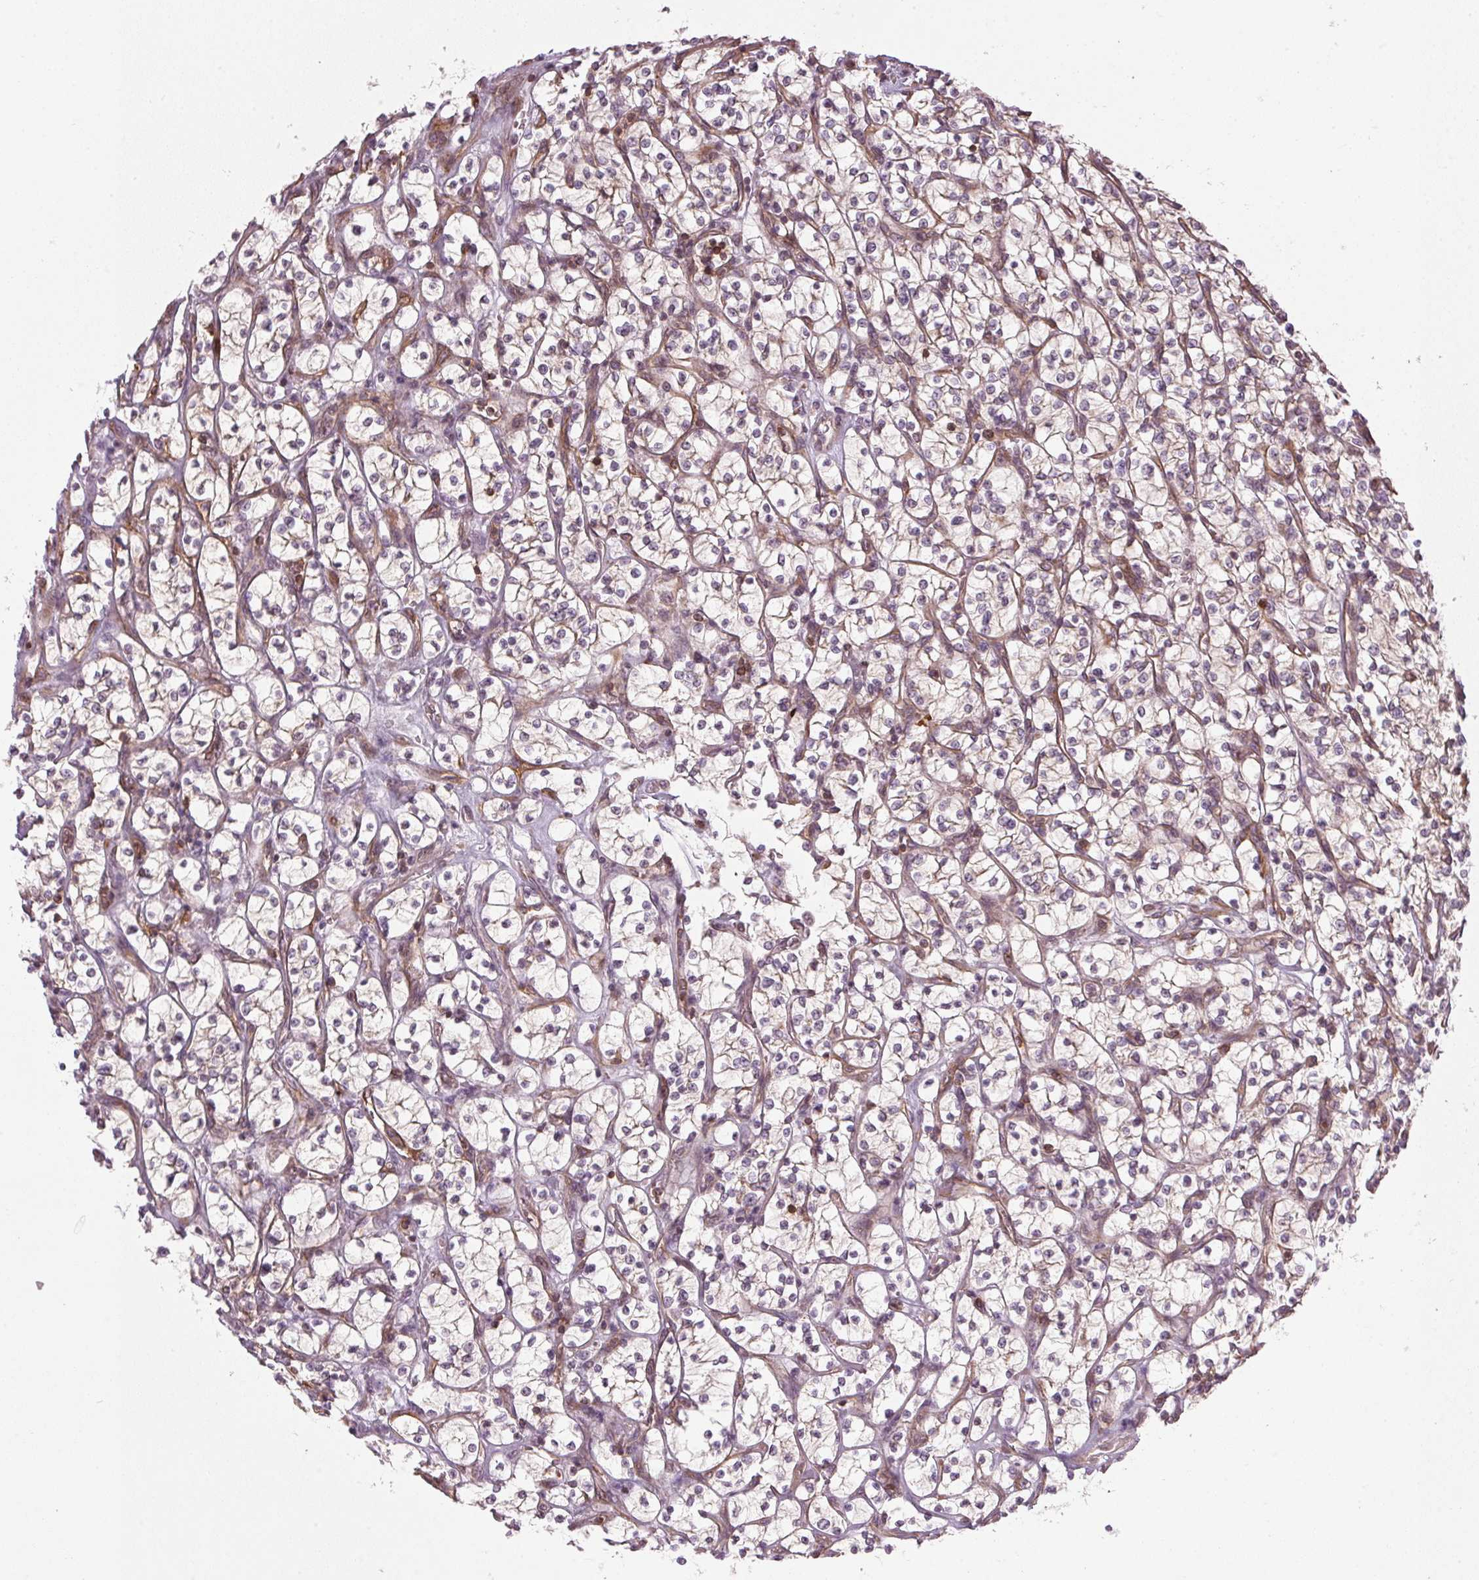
{"staining": {"intensity": "negative", "quantity": "none", "location": "none"}, "tissue": "renal cancer", "cell_type": "Tumor cells", "image_type": "cancer", "snomed": [{"axis": "morphology", "description": "Adenocarcinoma, NOS"}, {"axis": "topography", "description": "Kidney"}], "caption": "Immunohistochemistry histopathology image of human adenocarcinoma (renal) stained for a protein (brown), which demonstrates no expression in tumor cells. (DAB immunohistochemistry with hematoxylin counter stain).", "gene": "NADK2", "patient": {"sex": "female", "age": 64}}